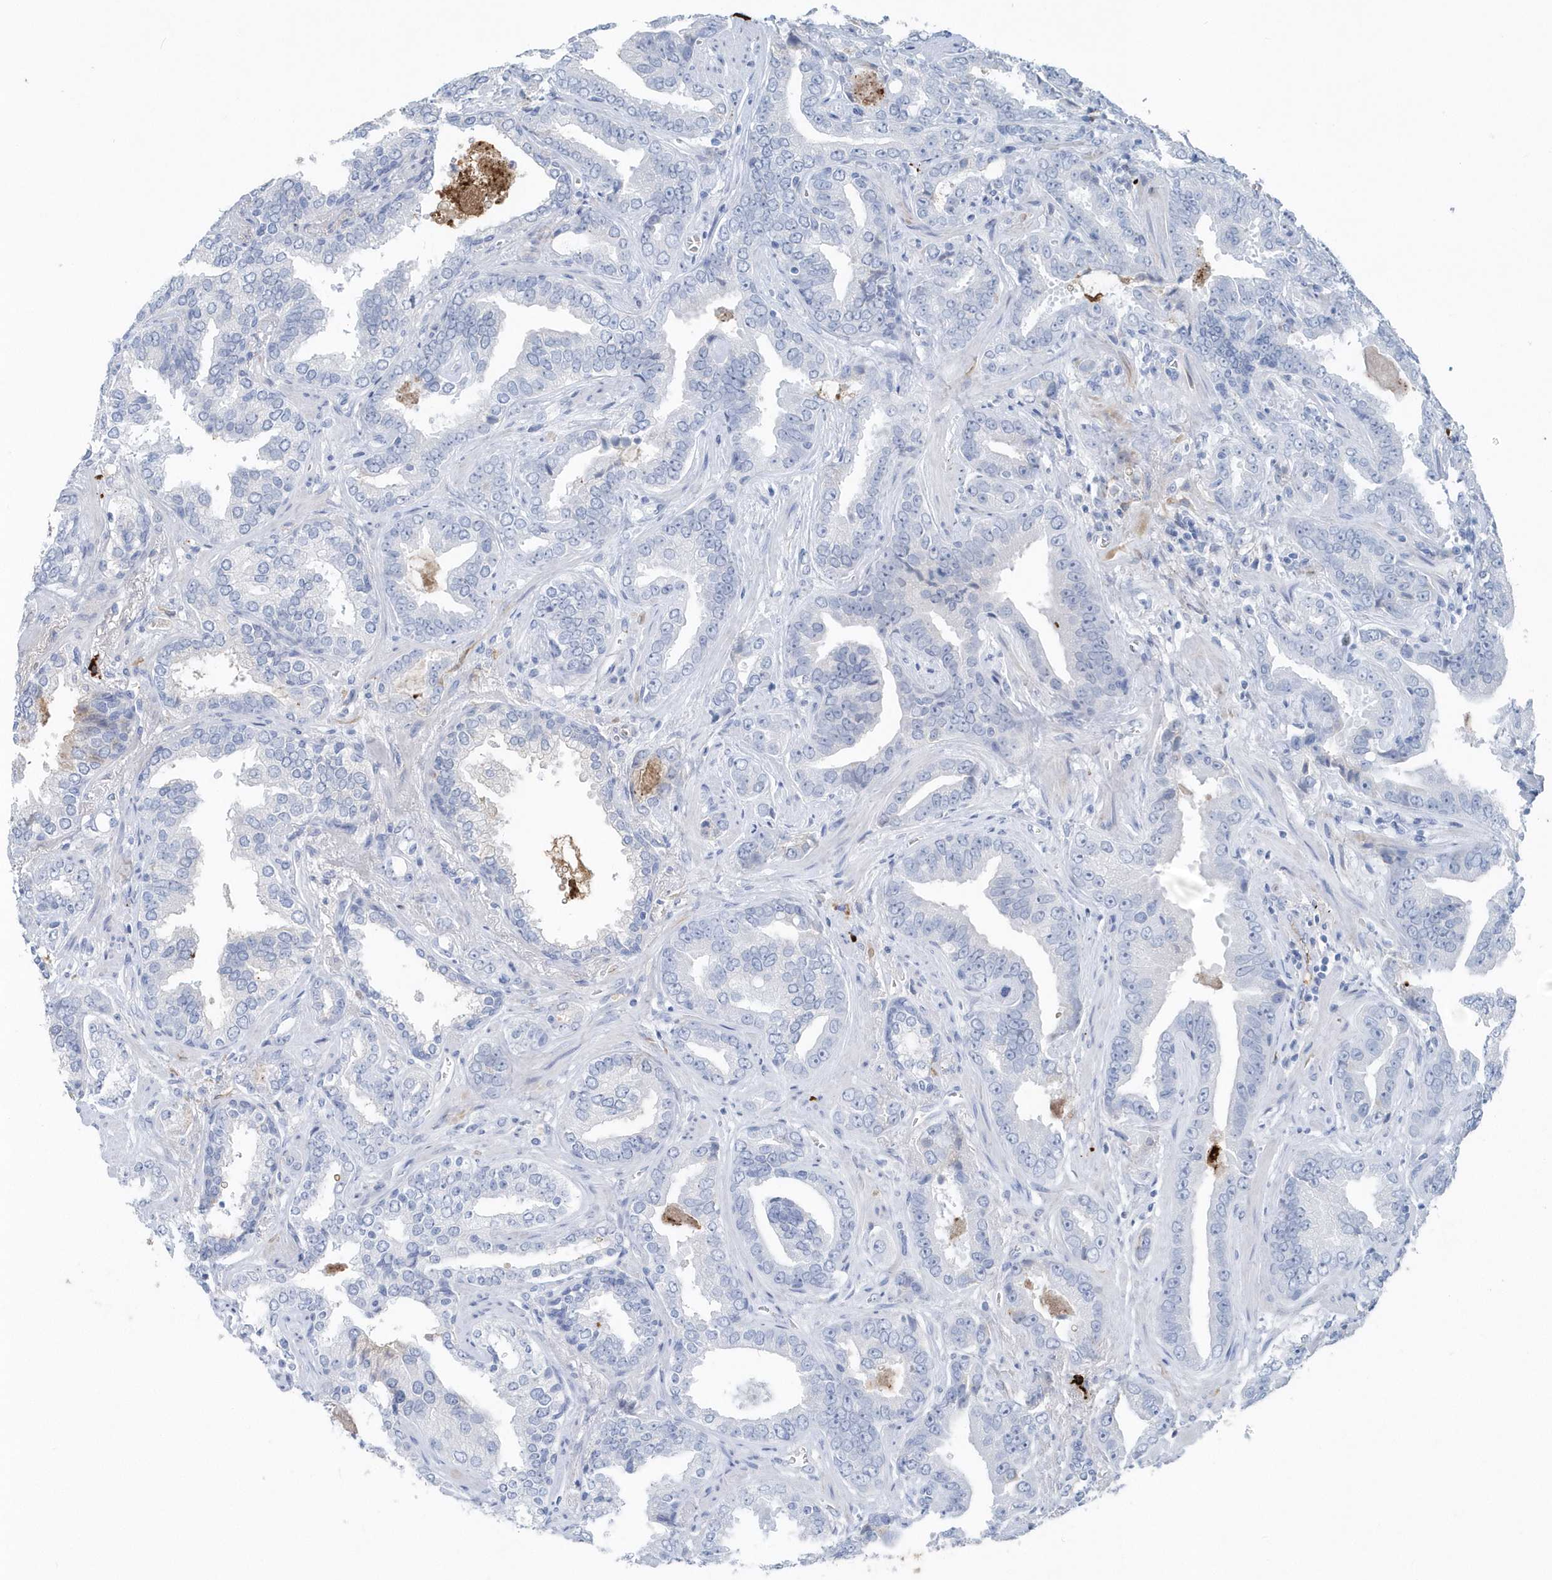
{"staining": {"intensity": "negative", "quantity": "none", "location": "none"}, "tissue": "prostate cancer", "cell_type": "Tumor cells", "image_type": "cancer", "snomed": [{"axis": "morphology", "description": "Adenocarcinoma, Low grade"}, {"axis": "topography", "description": "Prostate"}], "caption": "Histopathology image shows no significant protein staining in tumor cells of prostate cancer.", "gene": "JCHAIN", "patient": {"sex": "male", "age": 60}}